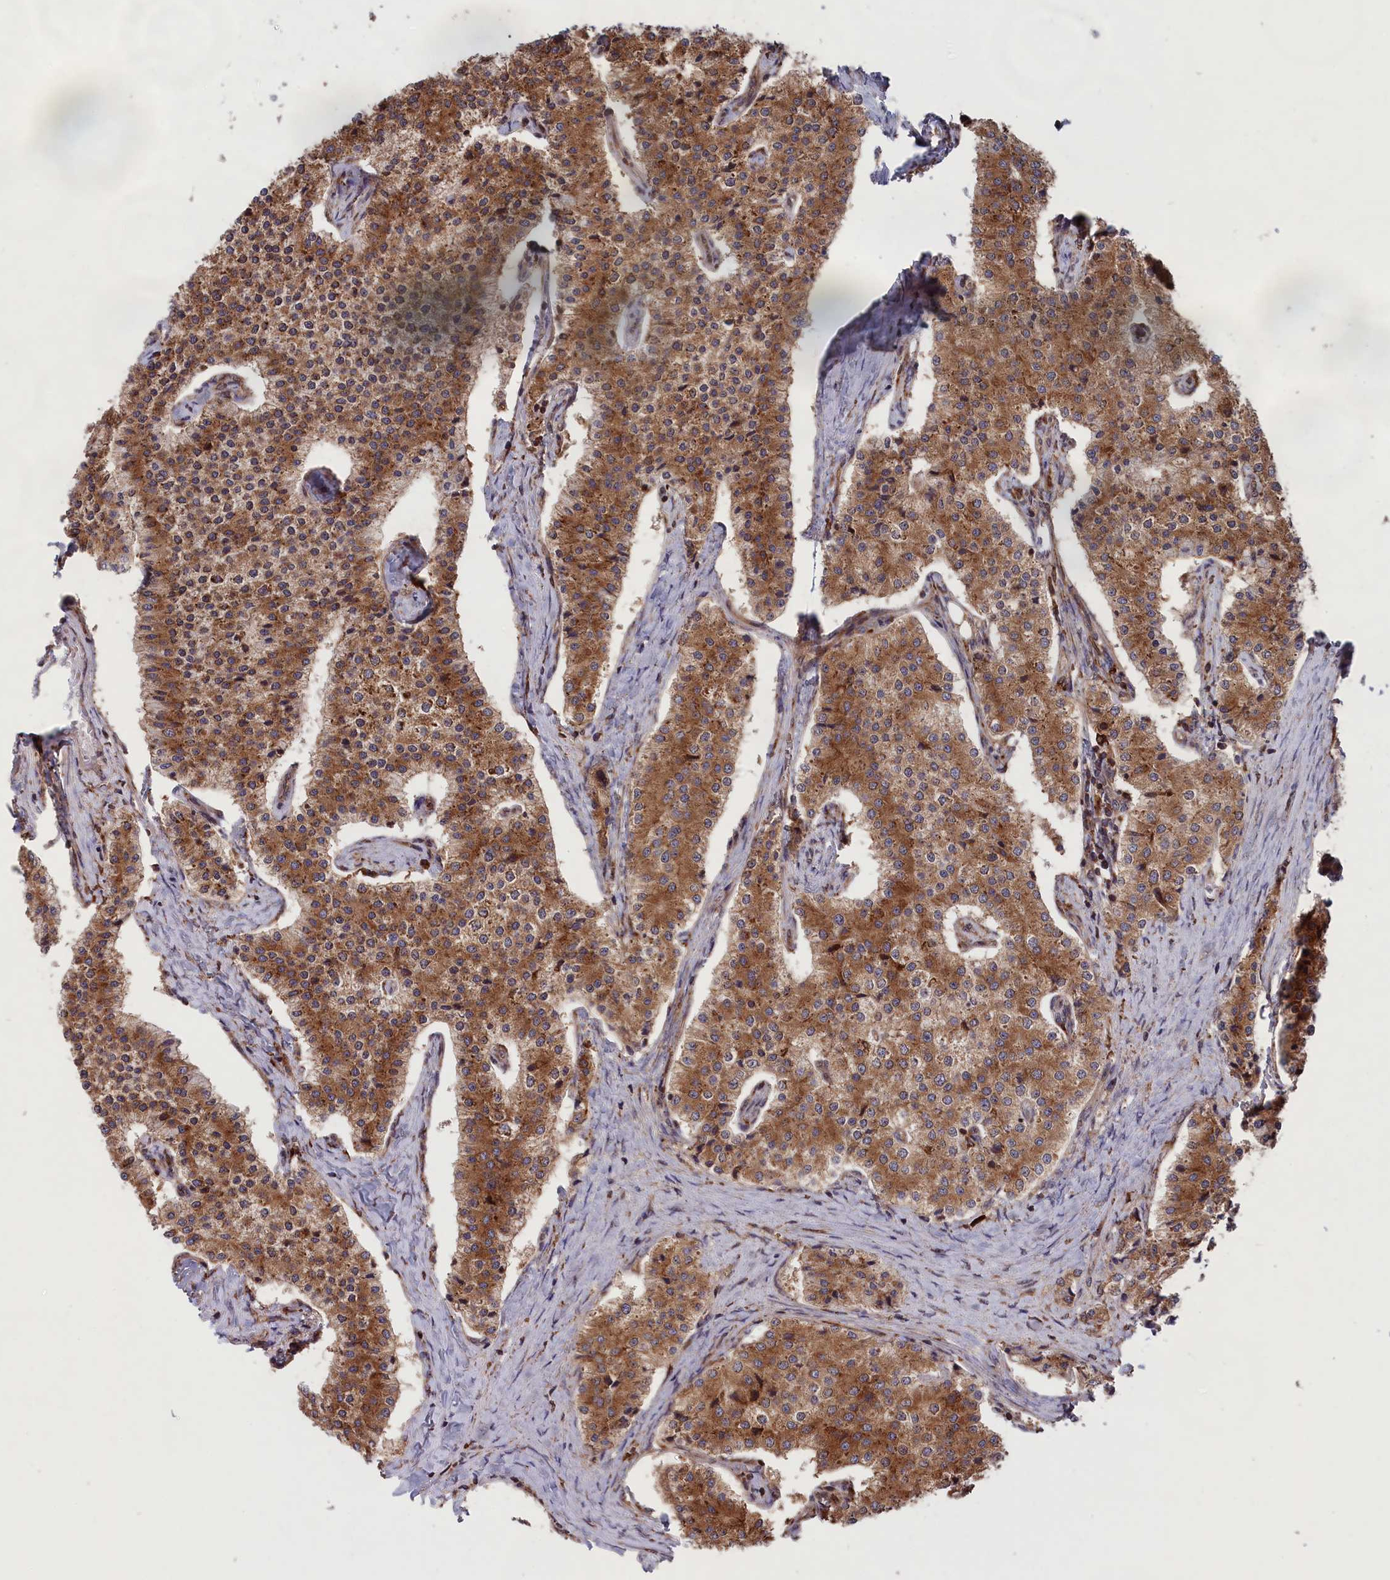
{"staining": {"intensity": "moderate", "quantity": ">75%", "location": "cytoplasmic/membranous"}, "tissue": "carcinoid", "cell_type": "Tumor cells", "image_type": "cancer", "snomed": [{"axis": "morphology", "description": "Carcinoid, malignant, NOS"}, {"axis": "topography", "description": "Colon"}], "caption": "About >75% of tumor cells in human carcinoid (malignant) exhibit moderate cytoplasmic/membranous protein staining as visualized by brown immunohistochemical staining.", "gene": "PLA2G4C", "patient": {"sex": "female", "age": 52}}